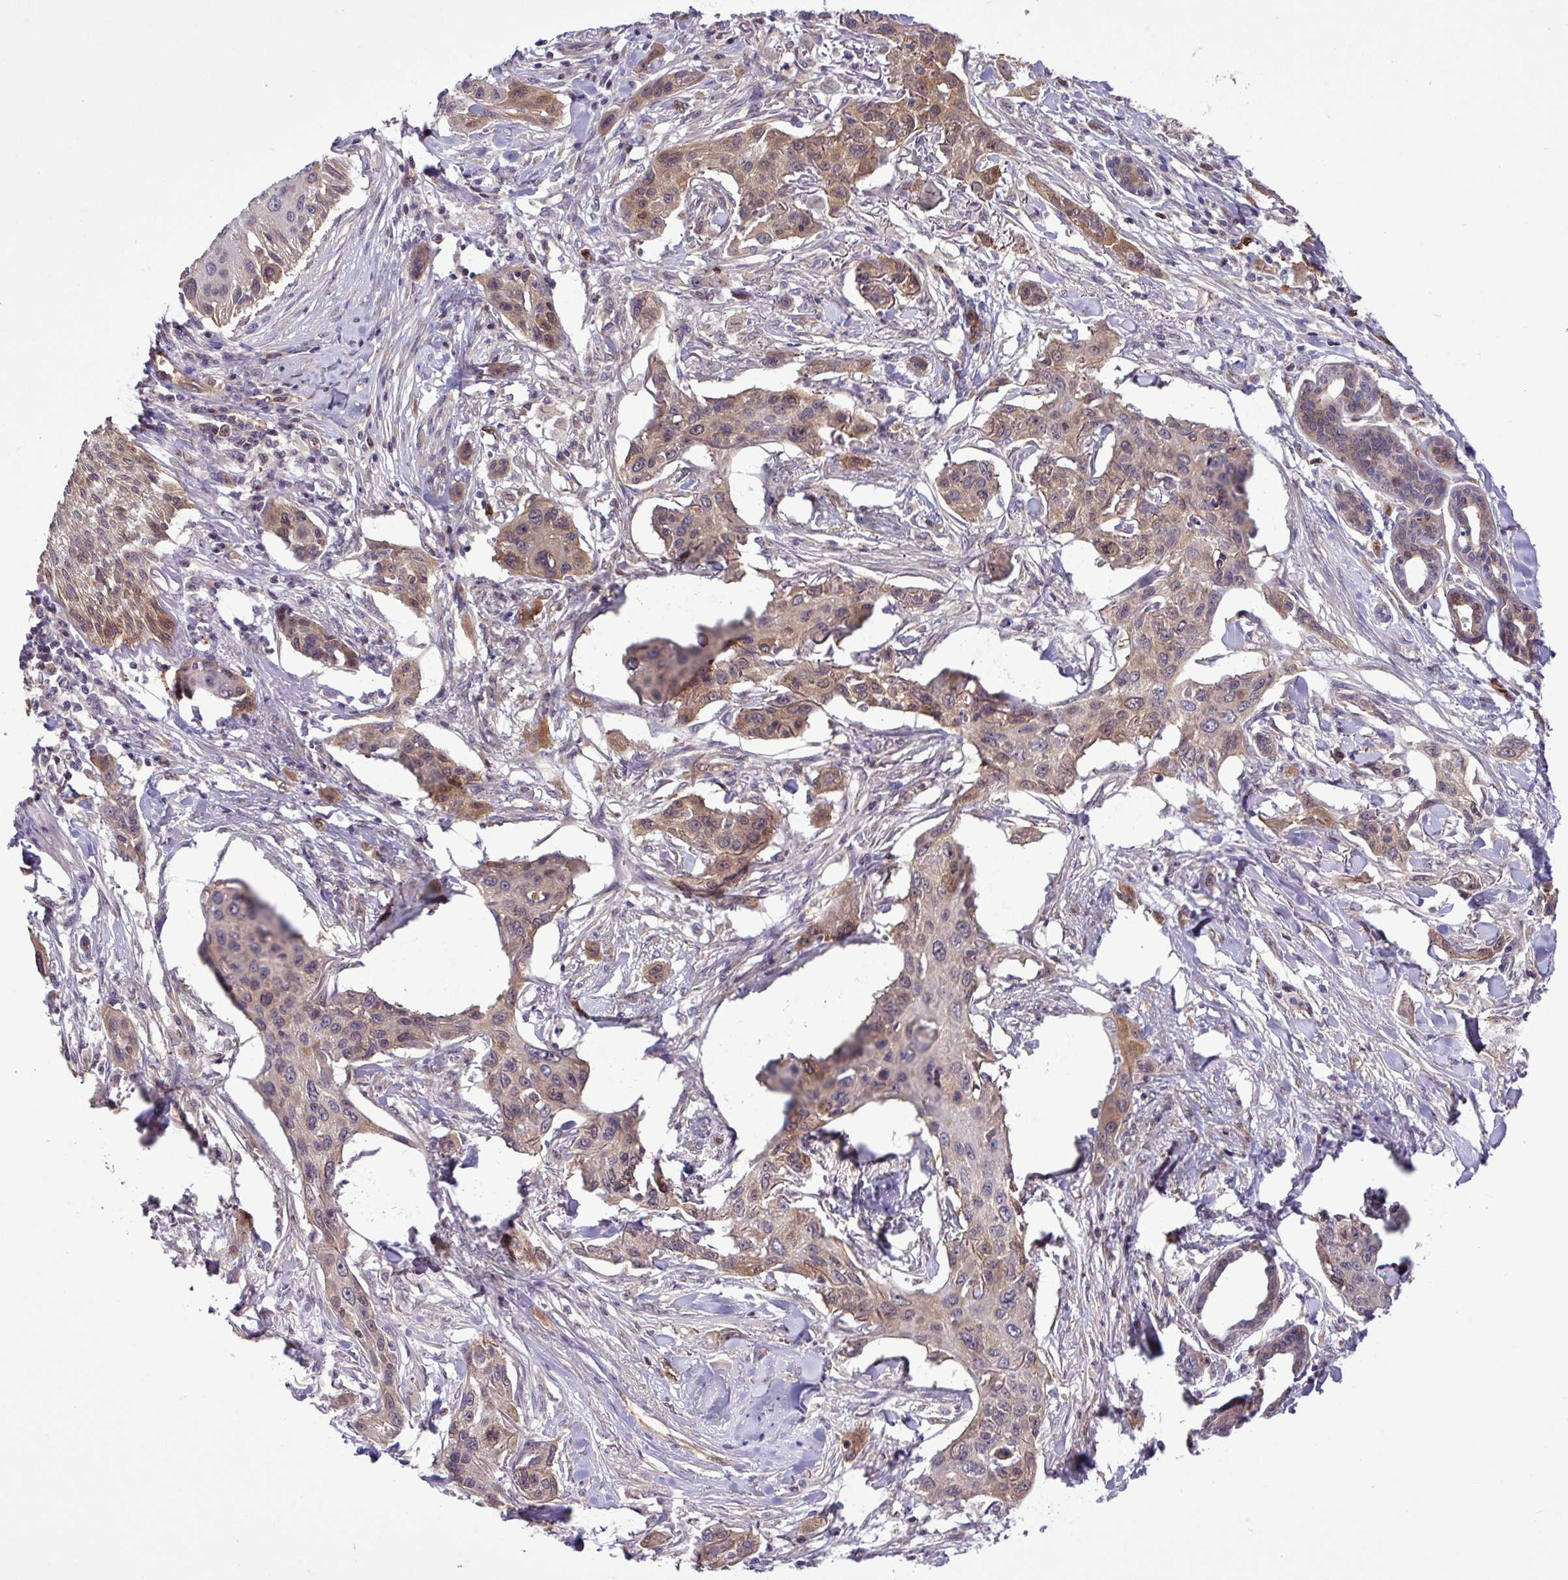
{"staining": {"intensity": "moderate", "quantity": ">75%", "location": "cytoplasmic/membranous,nuclear"}, "tissue": "skin cancer", "cell_type": "Tumor cells", "image_type": "cancer", "snomed": [{"axis": "morphology", "description": "Squamous cell carcinoma, NOS"}, {"axis": "topography", "description": "Skin"}], "caption": "This image reveals immunohistochemistry (IHC) staining of human squamous cell carcinoma (skin), with medium moderate cytoplasmic/membranous and nuclear expression in approximately >75% of tumor cells.", "gene": "CARHSP1", "patient": {"sex": "male", "age": 63}}